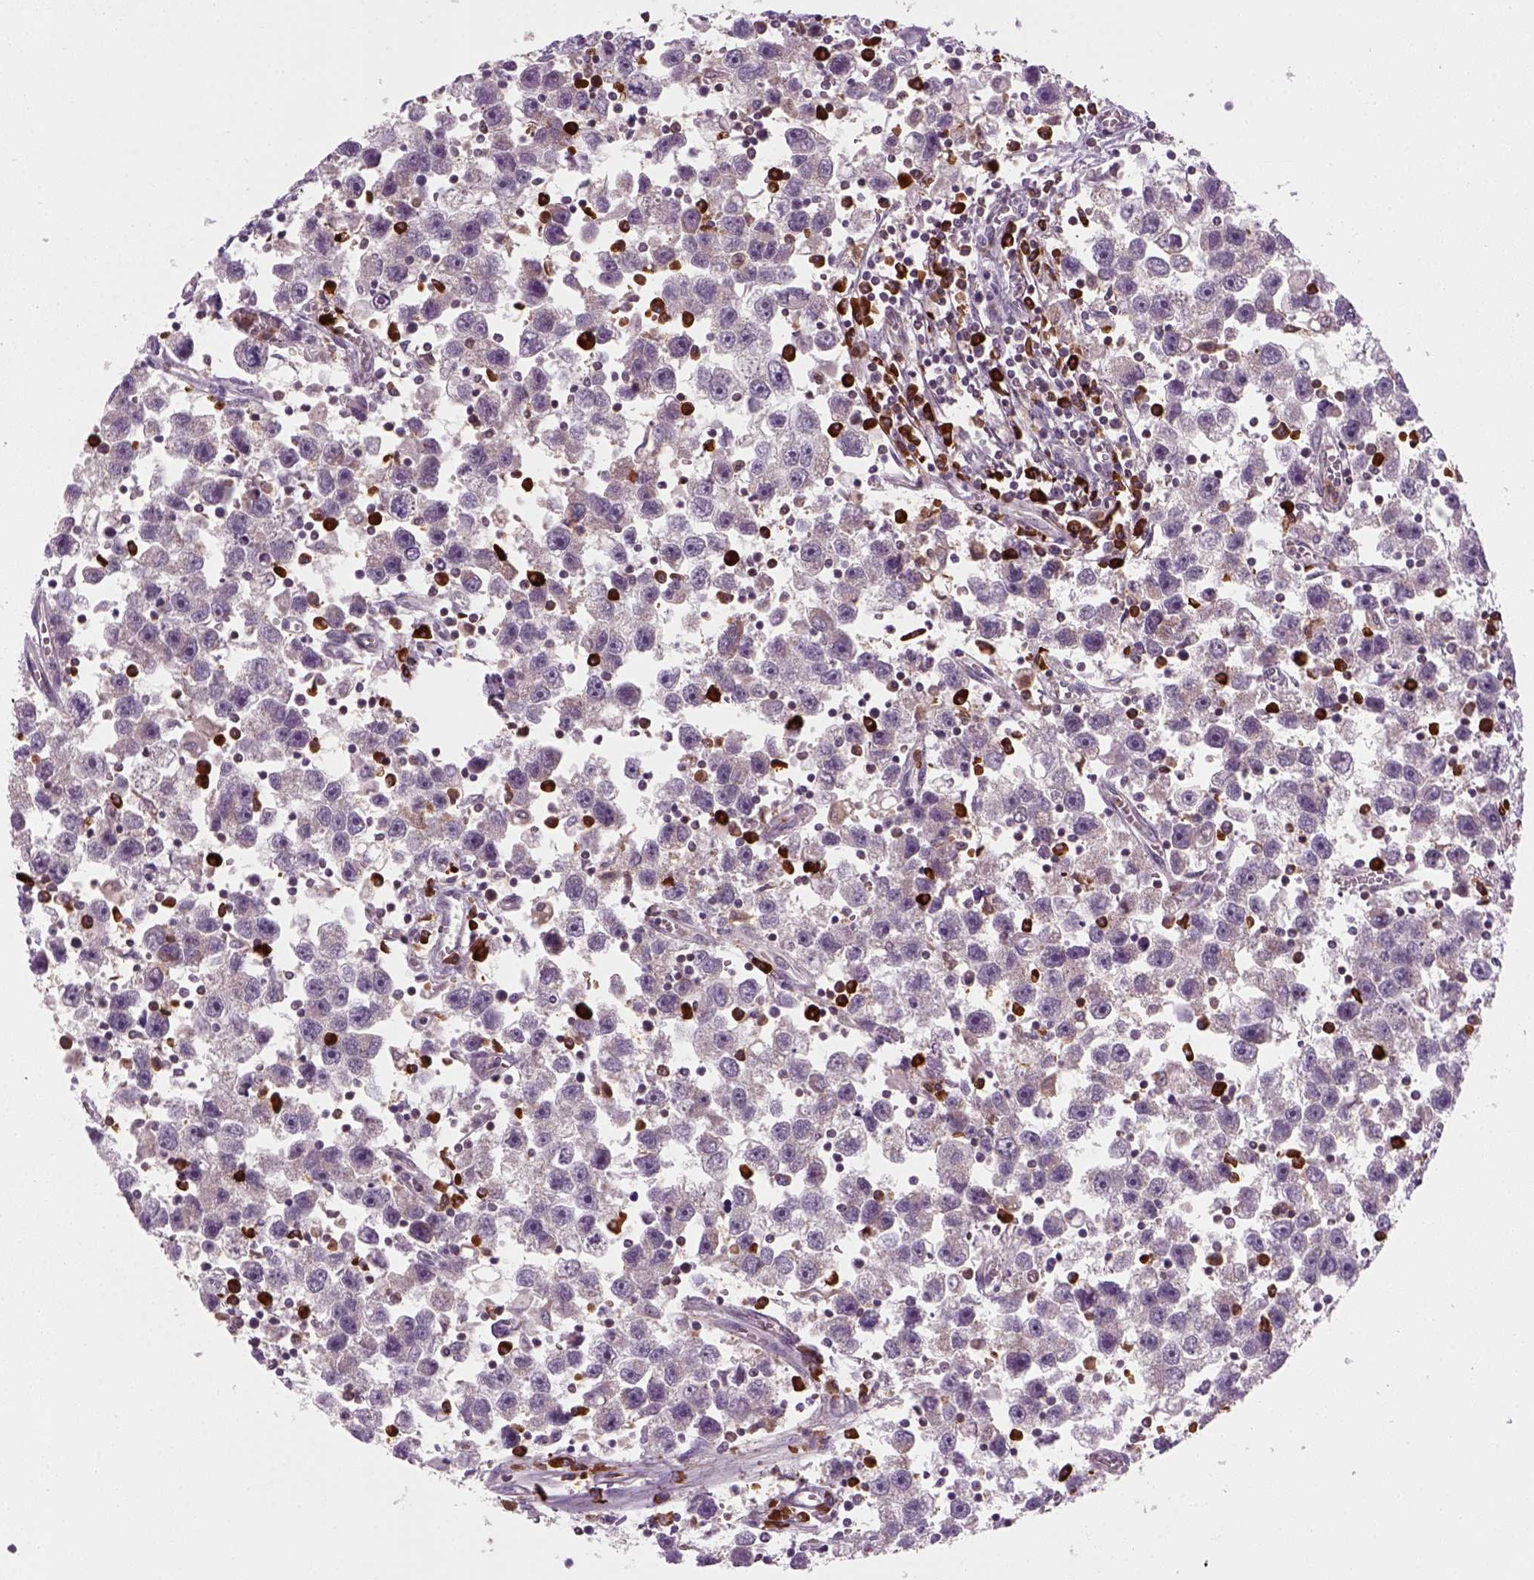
{"staining": {"intensity": "negative", "quantity": "none", "location": "none"}, "tissue": "testis cancer", "cell_type": "Tumor cells", "image_type": "cancer", "snomed": [{"axis": "morphology", "description": "Seminoma, NOS"}, {"axis": "topography", "description": "Testis"}], "caption": "Tumor cells are negative for protein expression in human testis seminoma.", "gene": "NUDT16L1", "patient": {"sex": "male", "age": 30}}